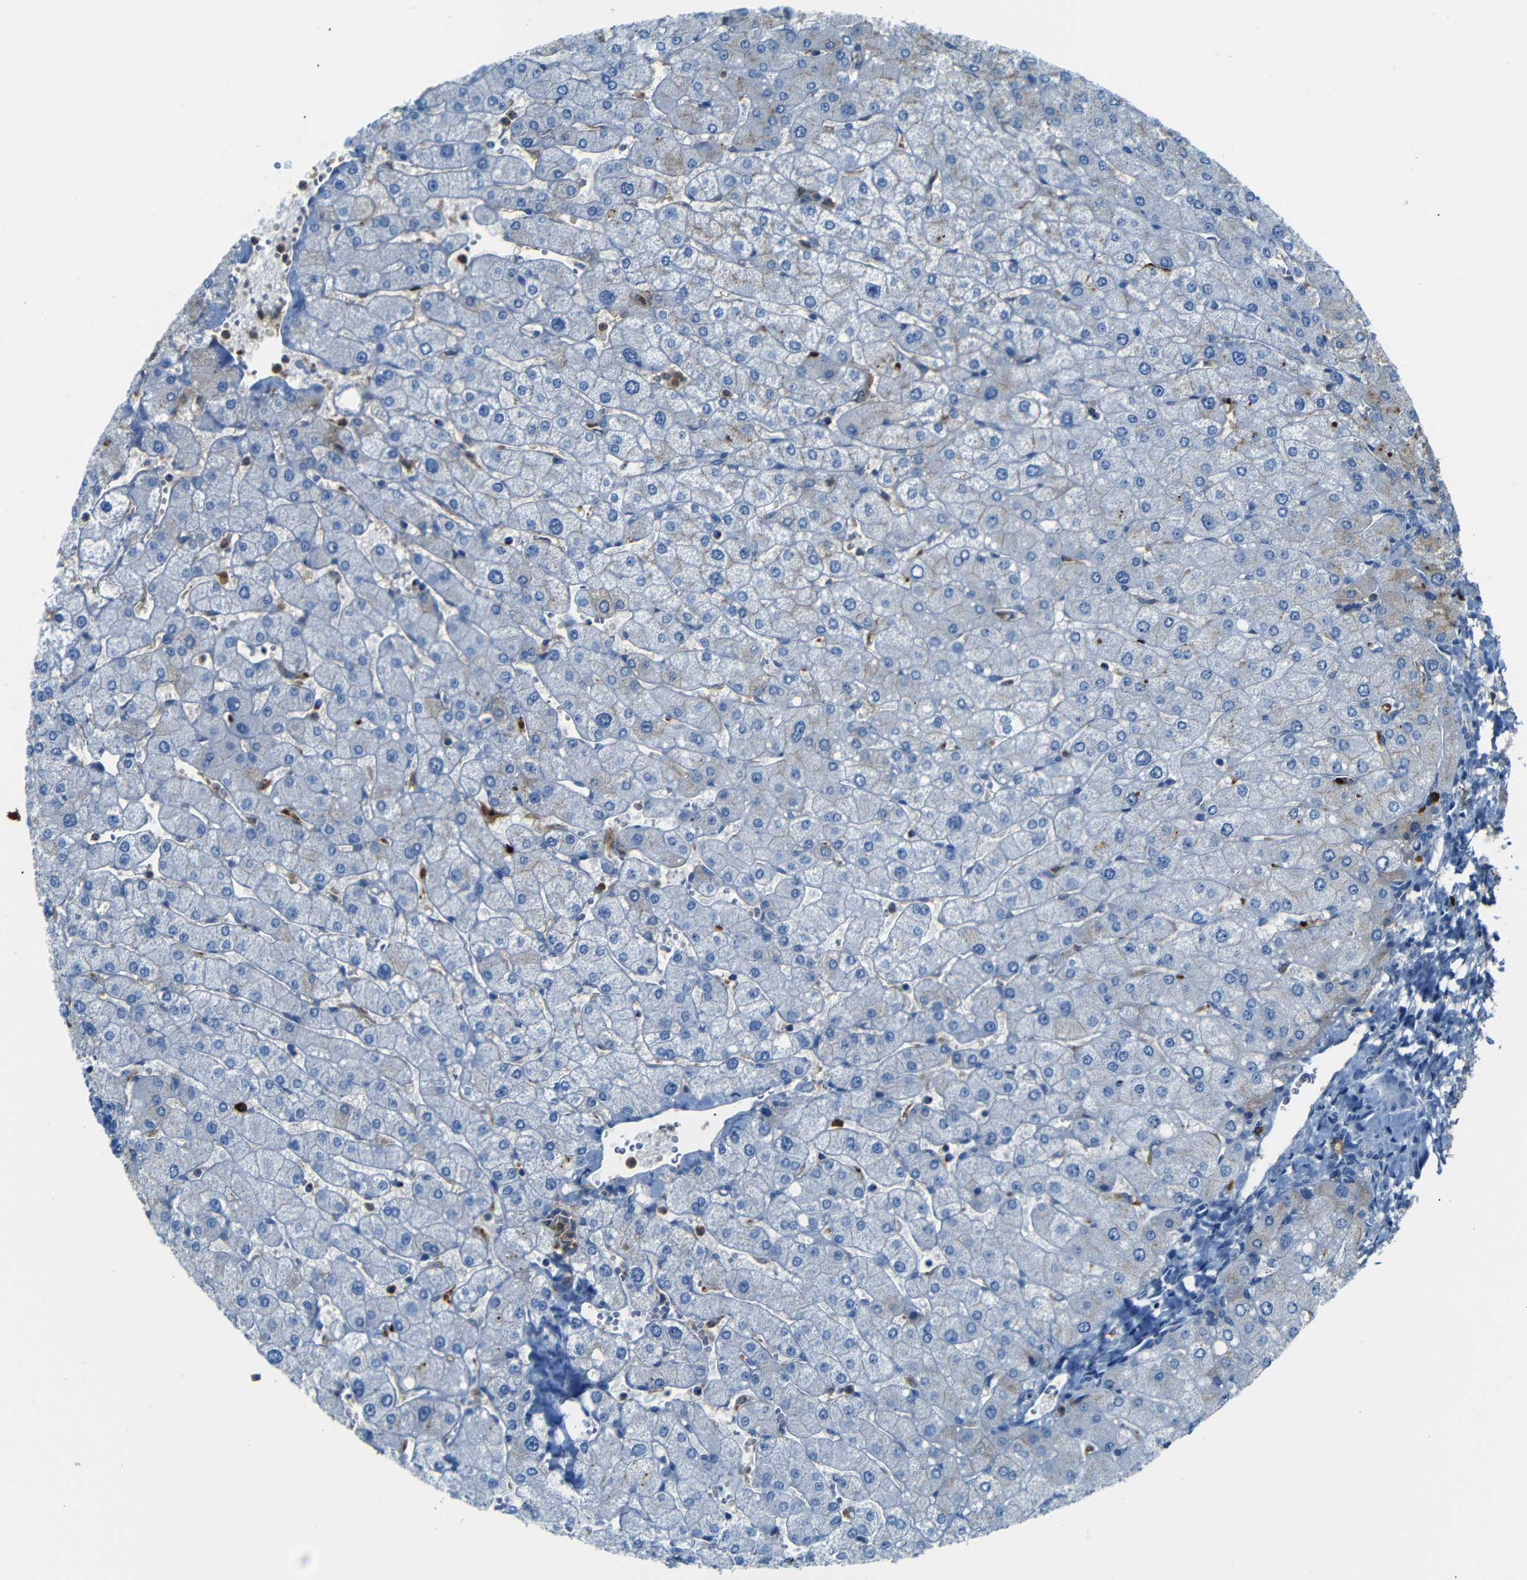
{"staining": {"intensity": "negative", "quantity": "none", "location": "none"}, "tissue": "liver", "cell_type": "Cholangiocytes", "image_type": "normal", "snomed": [{"axis": "morphology", "description": "Normal tissue, NOS"}, {"axis": "topography", "description": "Liver"}], "caption": "The immunohistochemistry micrograph has no significant staining in cholangiocytes of liver.", "gene": "SERPINA1", "patient": {"sex": "male", "age": 55}}